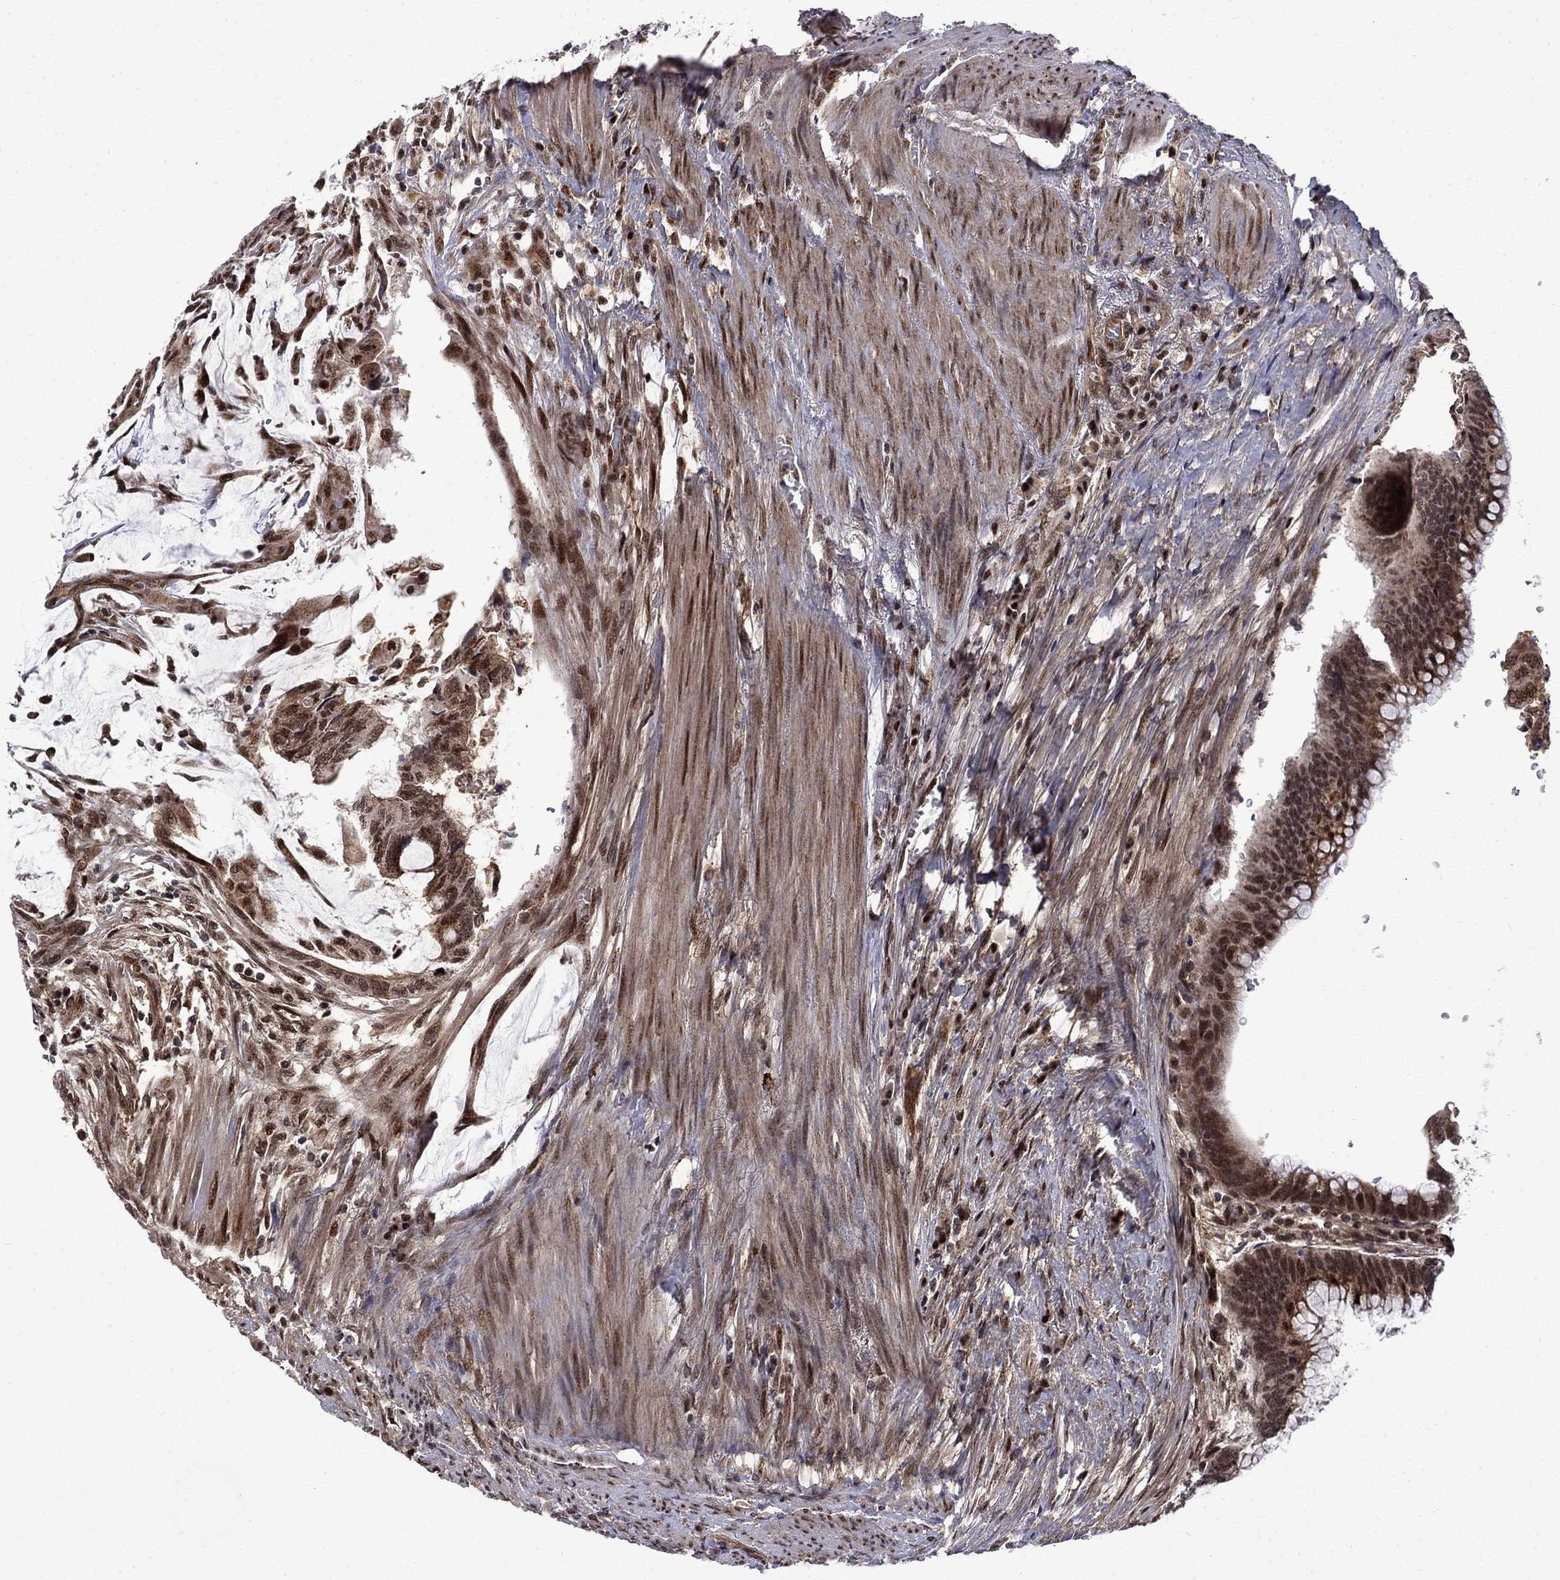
{"staining": {"intensity": "moderate", "quantity": ">75%", "location": "cytoplasmic/membranous,nuclear"}, "tissue": "colorectal cancer", "cell_type": "Tumor cells", "image_type": "cancer", "snomed": [{"axis": "morphology", "description": "Normal tissue, NOS"}, {"axis": "morphology", "description": "Adenocarcinoma, NOS"}, {"axis": "topography", "description": "Rectum"}], "caption": "Immunohistochemical staining of colorectal cancer (adenocarcinoma) displays medium levels of moderate cytoplasmic/membranous and nuclear expression in about >75% of tumor cells.", "gene": "KPNA3", "patient": {"sex": "male", "age": 92}}